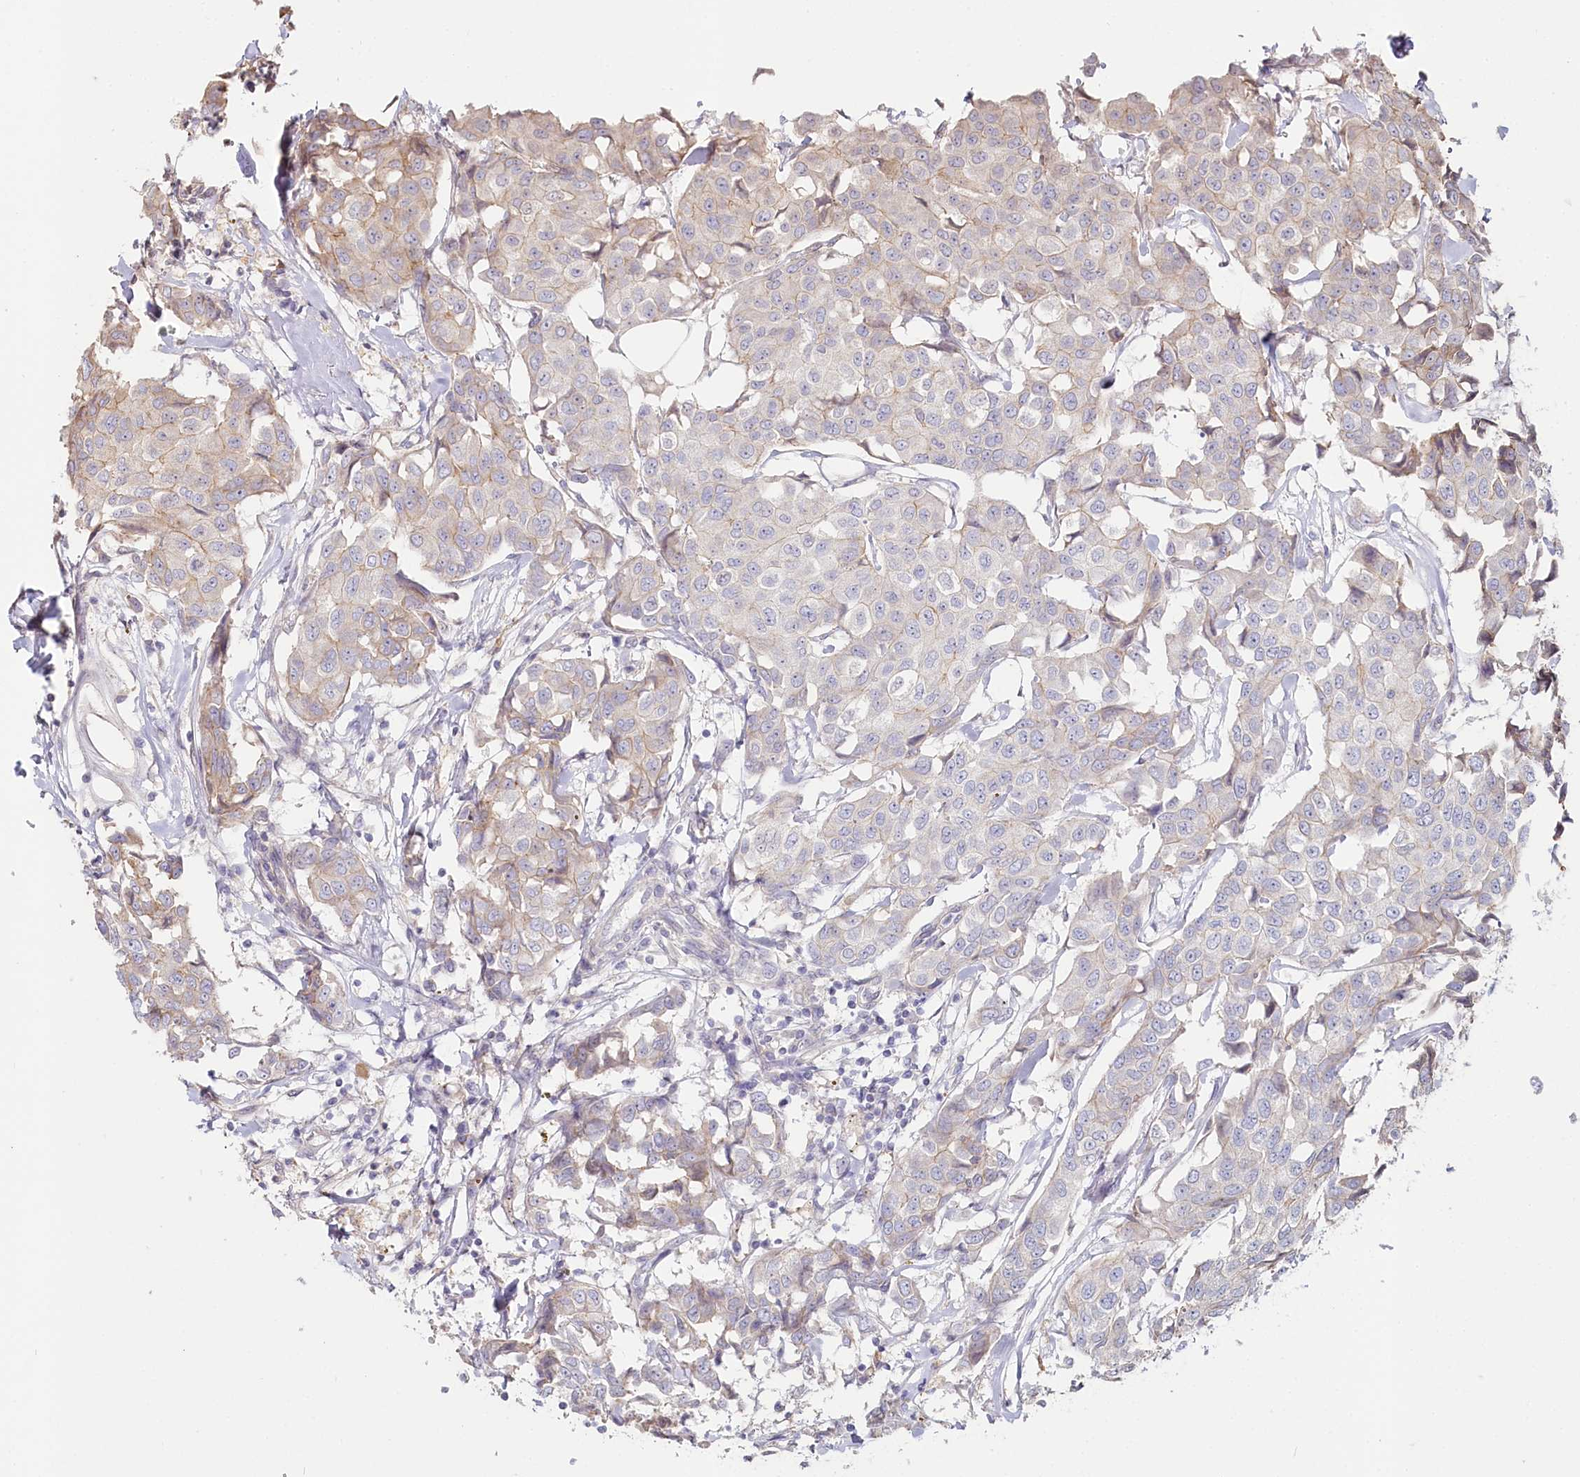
{"staining": {"intensity": "negative", "quantity": "none", "location": "none"}, "tissue": "breast cancer", "cell_type": "Tumor cells", "image_type": "cancer", "snomed": [{"axis": "morphology", "description": "Duct carcinoma"}, {"axis": "topography", "description": "Breast"}], "caption": "Human breast cancer (invasive ductal carcinoma) stained for a protein using immunohistochemistry (IHC) shows no positivity in tumor cells.", "gene": "TCHP", "patient": {"sex": "female", "age": 80}}